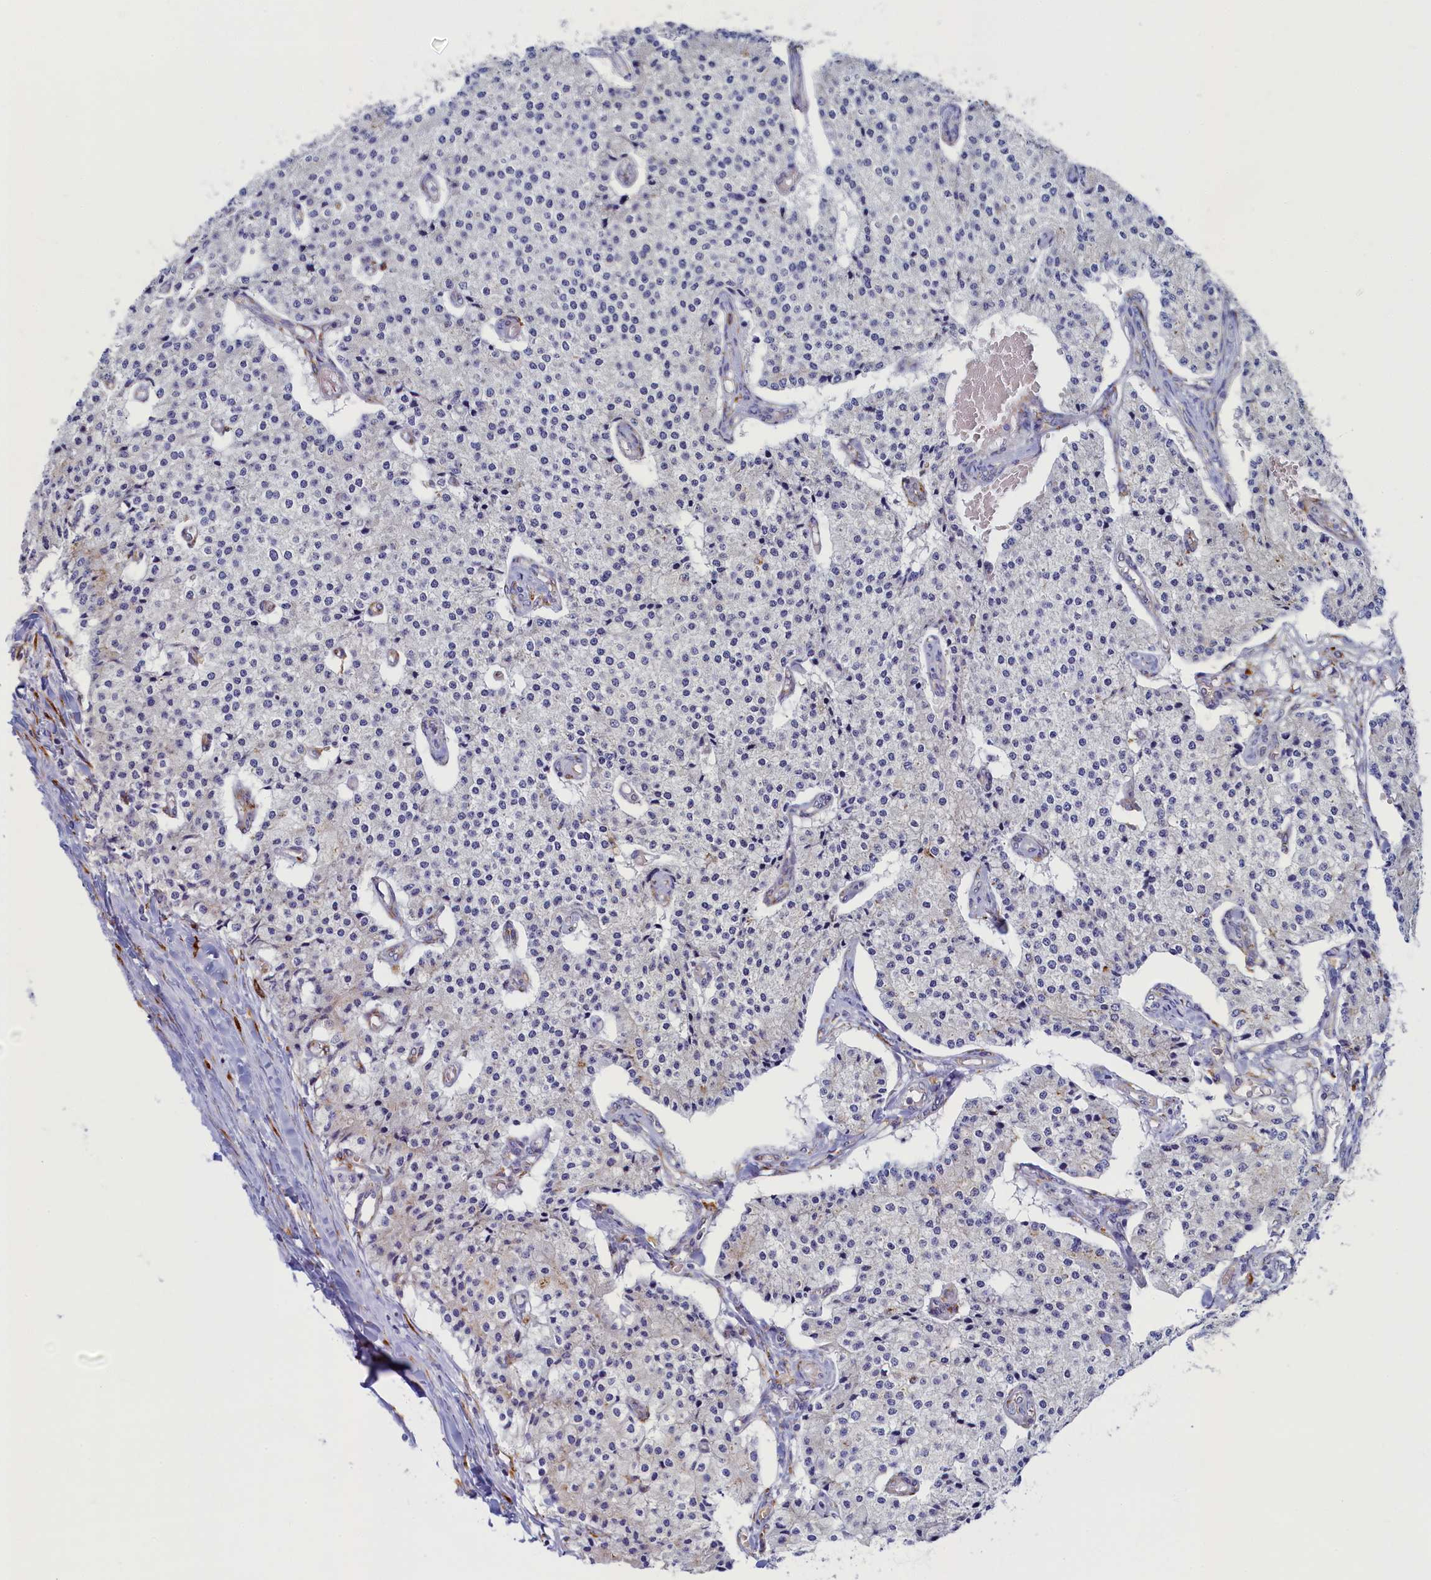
{"staining": {"intensity": "negative", "quantity": "none", "location": "none"}, "tissue": "carcinoid", "cell_type": "Tumor cells", "image_type": "cancer", "snomed": [{"axis": "morphology", "description": "Carcinoid, malignant, NOS"}, {"axis": "topography", "description": "Colon"}], "caption": "Immunohistochemistry (IHC) of human carcinoid (malignant) reveals no positivity in tumor cells.", "gene": "TMEM18", "patient": {"sex": "female", "age": 52}}